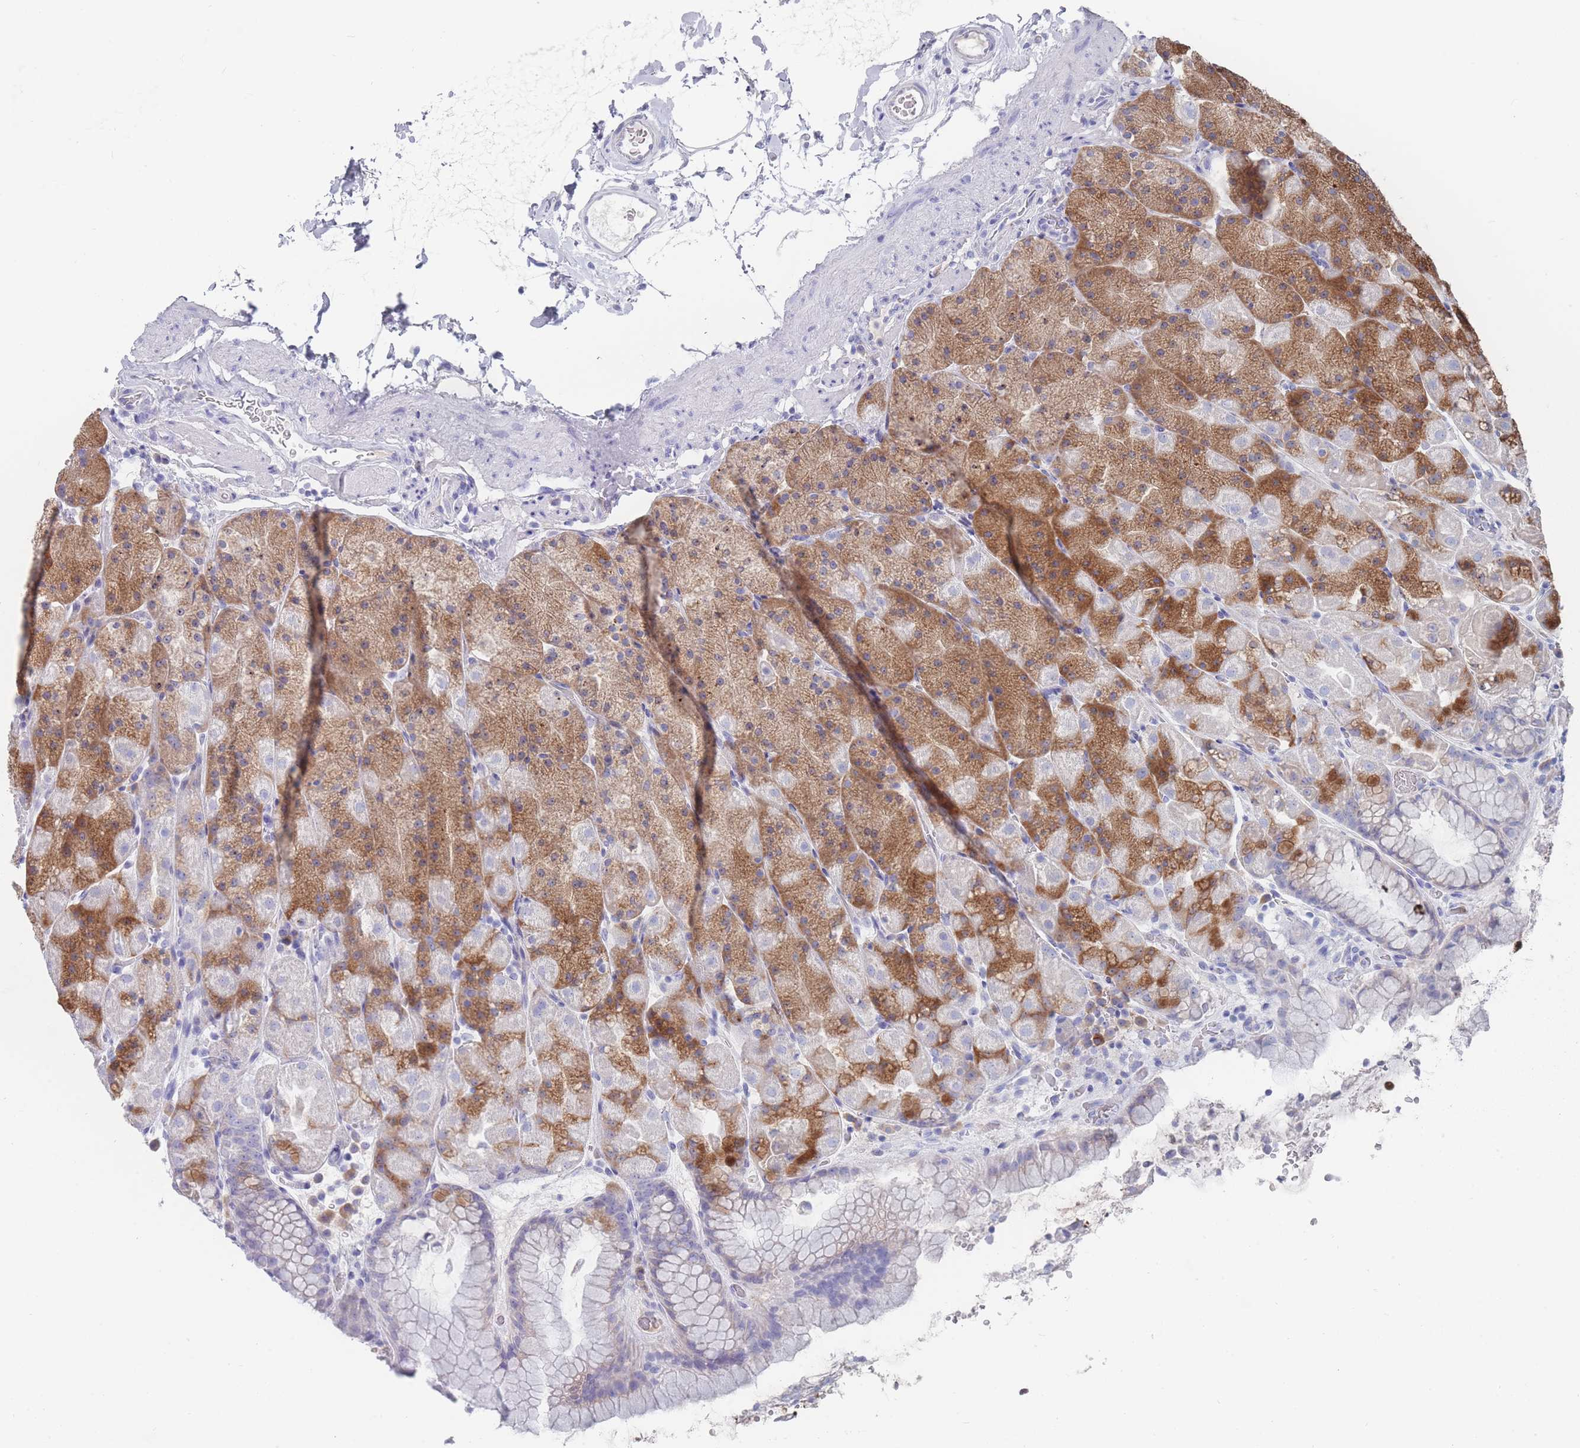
{"staining": {"intensity": "strong", "quantity": "25%-75%", "location": "cytoplasmic/membranous"}, "tissue": "stomach", "cell_type": "Glandular cells", "image_type": "normal", "snomed": [{"axis": "morphology", "description": "Normal tissue, NOS"}, {"axis": "topography", "description": "Stomach, upper"}, {"axis": "topography", "description": "Stomach, lower"}], "caption": "Immunohistochemical staining of normal human stomach reveals strong cytoplasmic/membranous protein staining in approximately 25%-75% of glandular cells.", "gene": "ST8SIA5", "patient": {"sex": "male", "age": 67}}